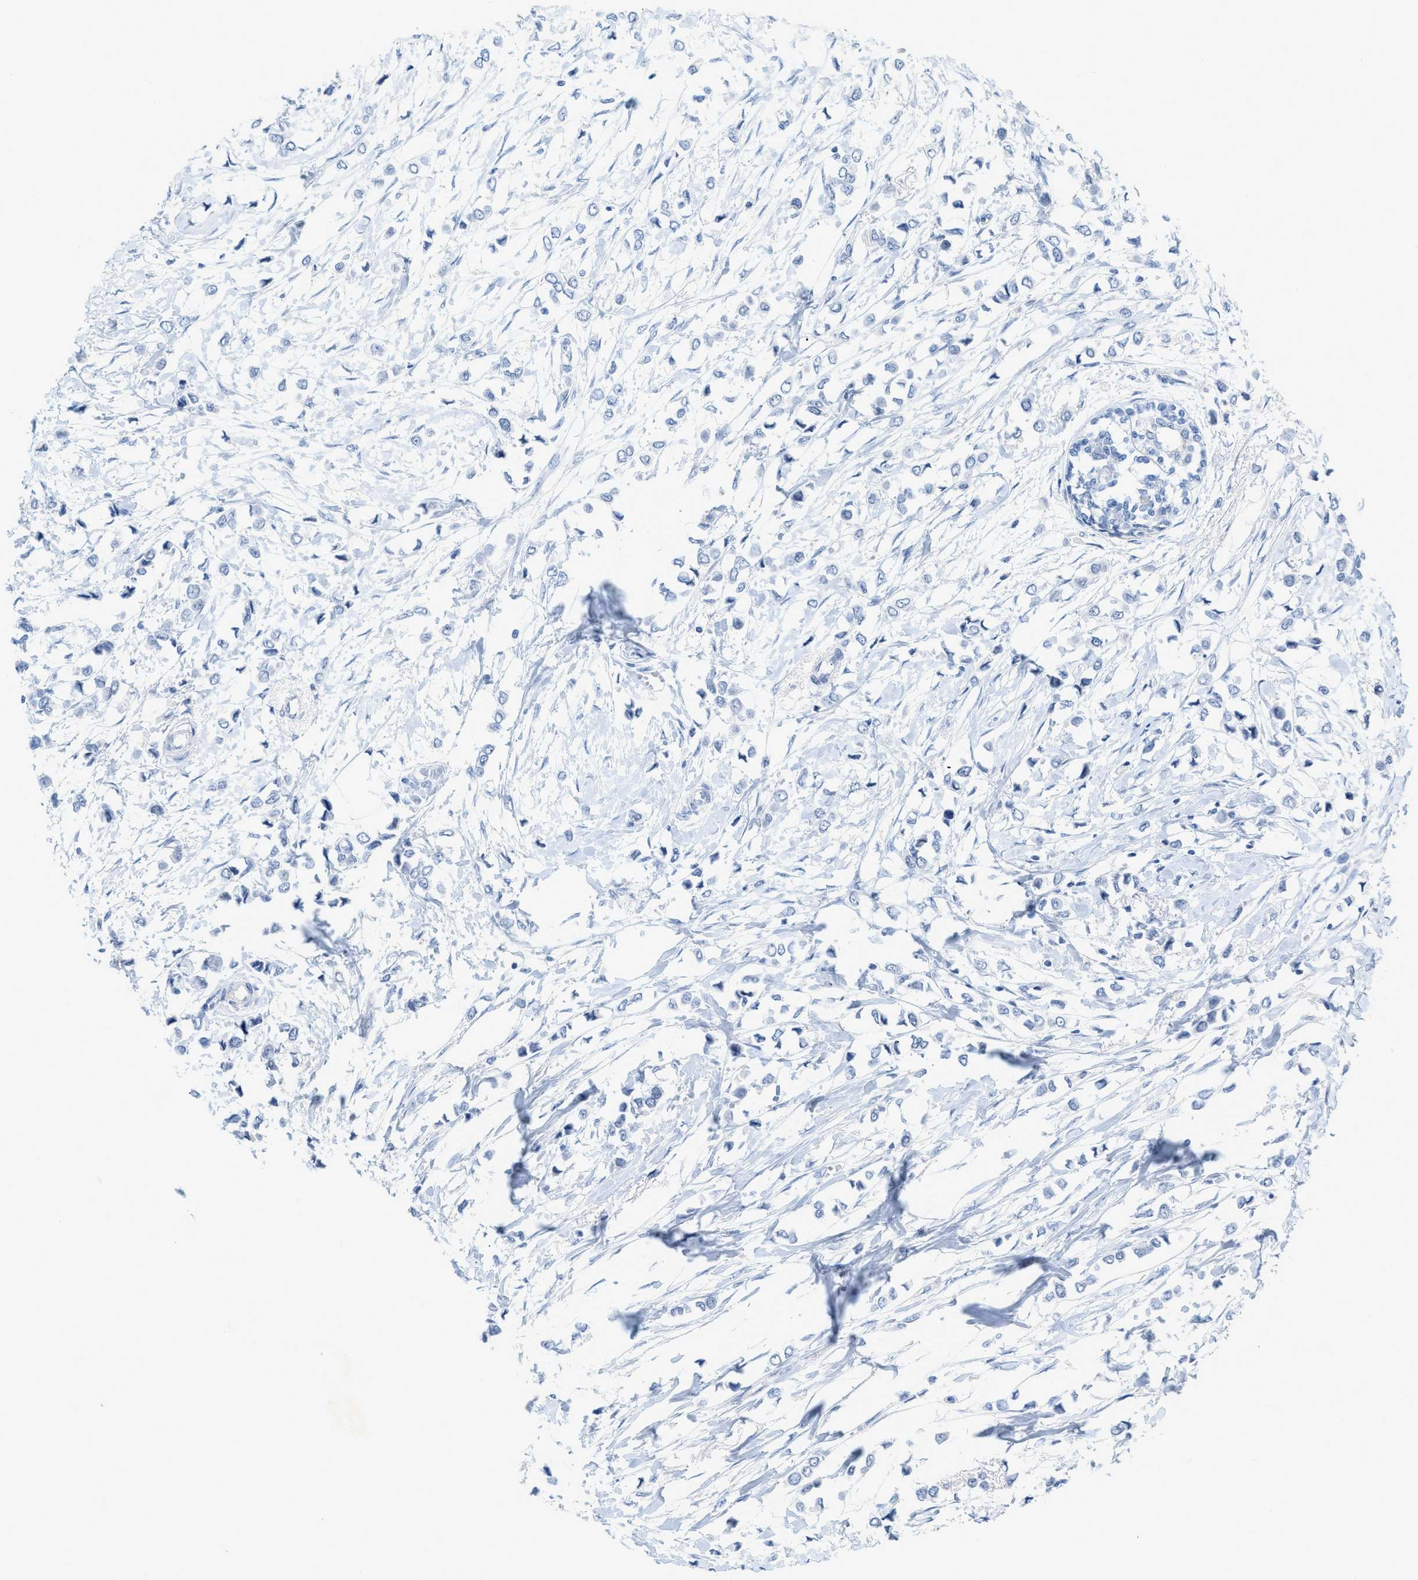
{"staining": {"intensity": "negative", "quantity": "none", "location": "none"}, "tissue": "breast cancer", "cell_type": "Tumor cells", "image_type": "cancer", "snomed": [{"axis": "morphology", "description": "Lobular carcinoma"}, {"axis": "topography", "description": "Breast"}], "caption": "DAB (3,3'-diaminobenzidine) immunohistochemical staining of breast cancer (lobular carcinoma) demonstrates no significant expression in tumor cells.", "gene": "HLTF", "patient": {"sex": "female", "age": 51}}